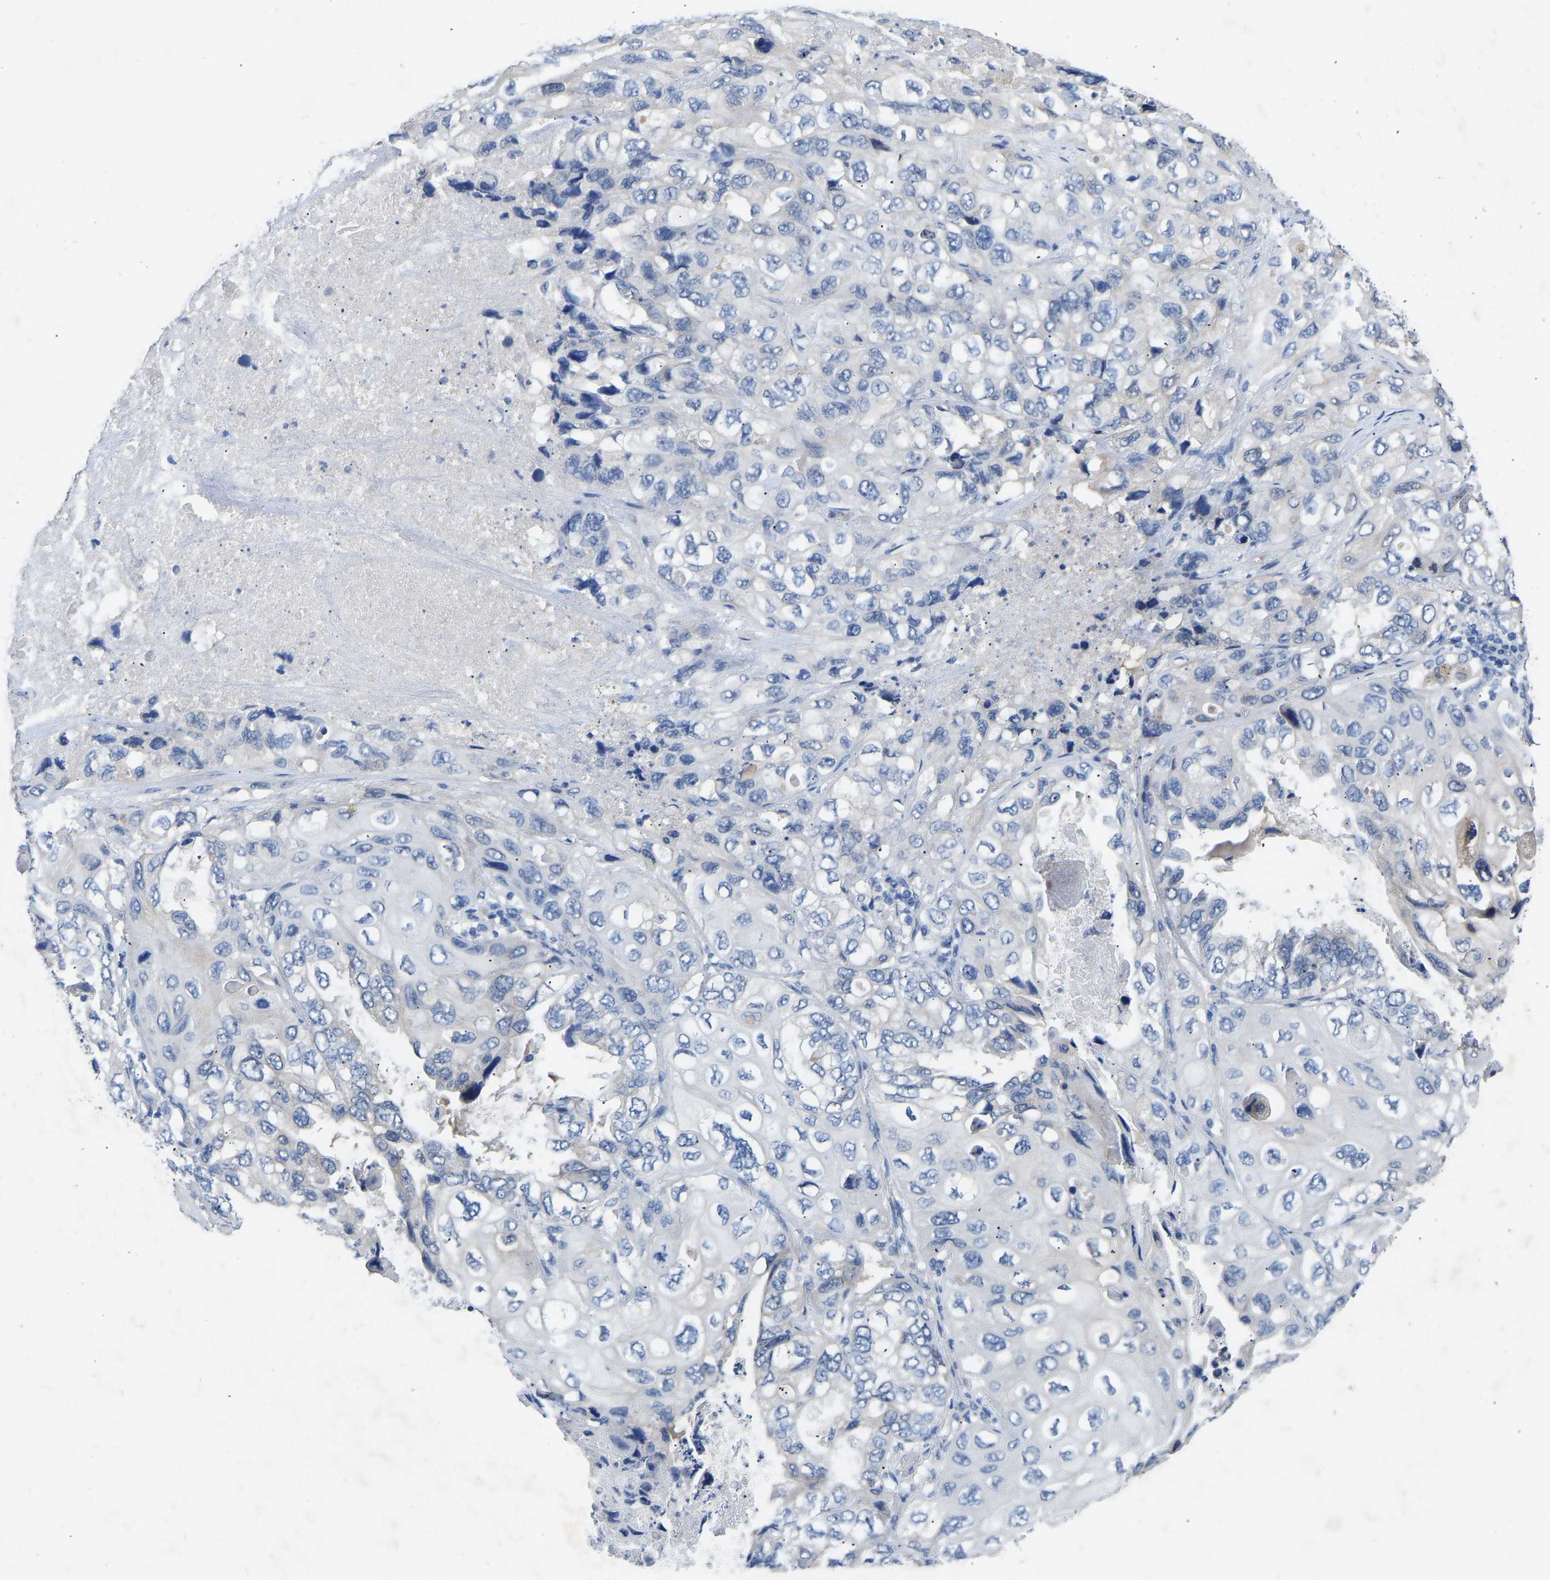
{"staining": {"intensity": "negative", "quantity": "none", "location": "none"}, "tissue": "lung cancer", "cell_type": "Tumor cells", "image_type": "cancer", "snomed": [{"axis": "morphology", "description": "Squamous cell carcinoma, NOS"}, {"axis": "topography", "description": "Lung"}], "caption": "Immunohistochemical staining of human squamous cell carcinoma (lung) exhibits no significant expression in tumor cells.", "gene": "RBP1", "patient": {"sex": "female", "age": 73}}